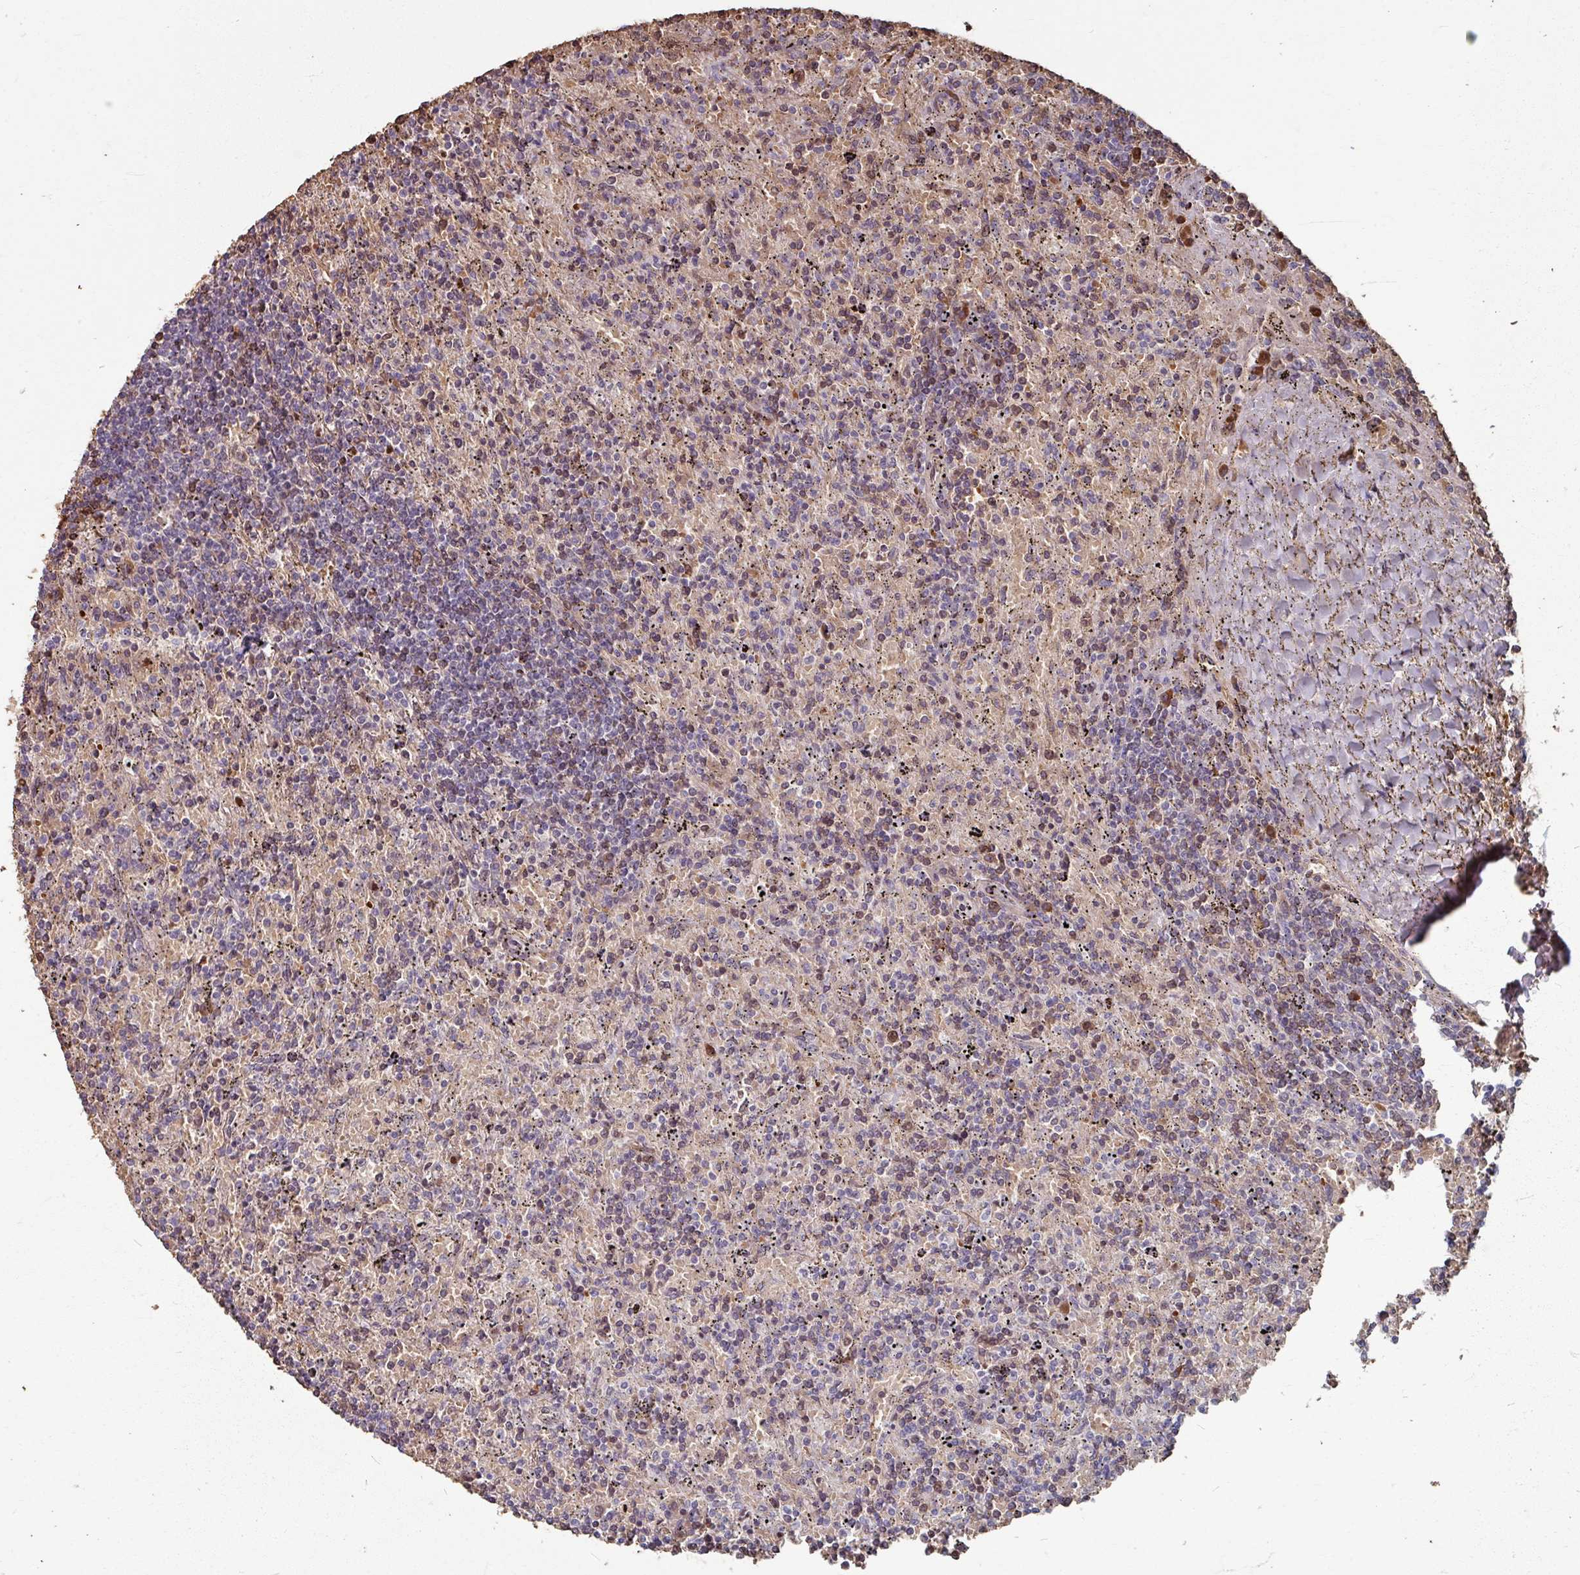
{"staining": {"intensity": "negative", "quantity": "none", "location": "none"}, "tissue": "lymphoma", "cell_type": "Tumor cells", "image_type": "cancer", "snomed": [{"axis": "morphology", "description": "Malignant lymphoma, non-Hodgkin's type, Low grade"}, {"axis": "topography", "description": "Spleen"}], "caption": "Malignant lymphoma, non-Hodgkin's type (low-grade) was stained to show a protein in brown. There is no significant expression in tumor cells.", "gene": "KMT5C", "patient": {"sex": "male", "age": 76}}